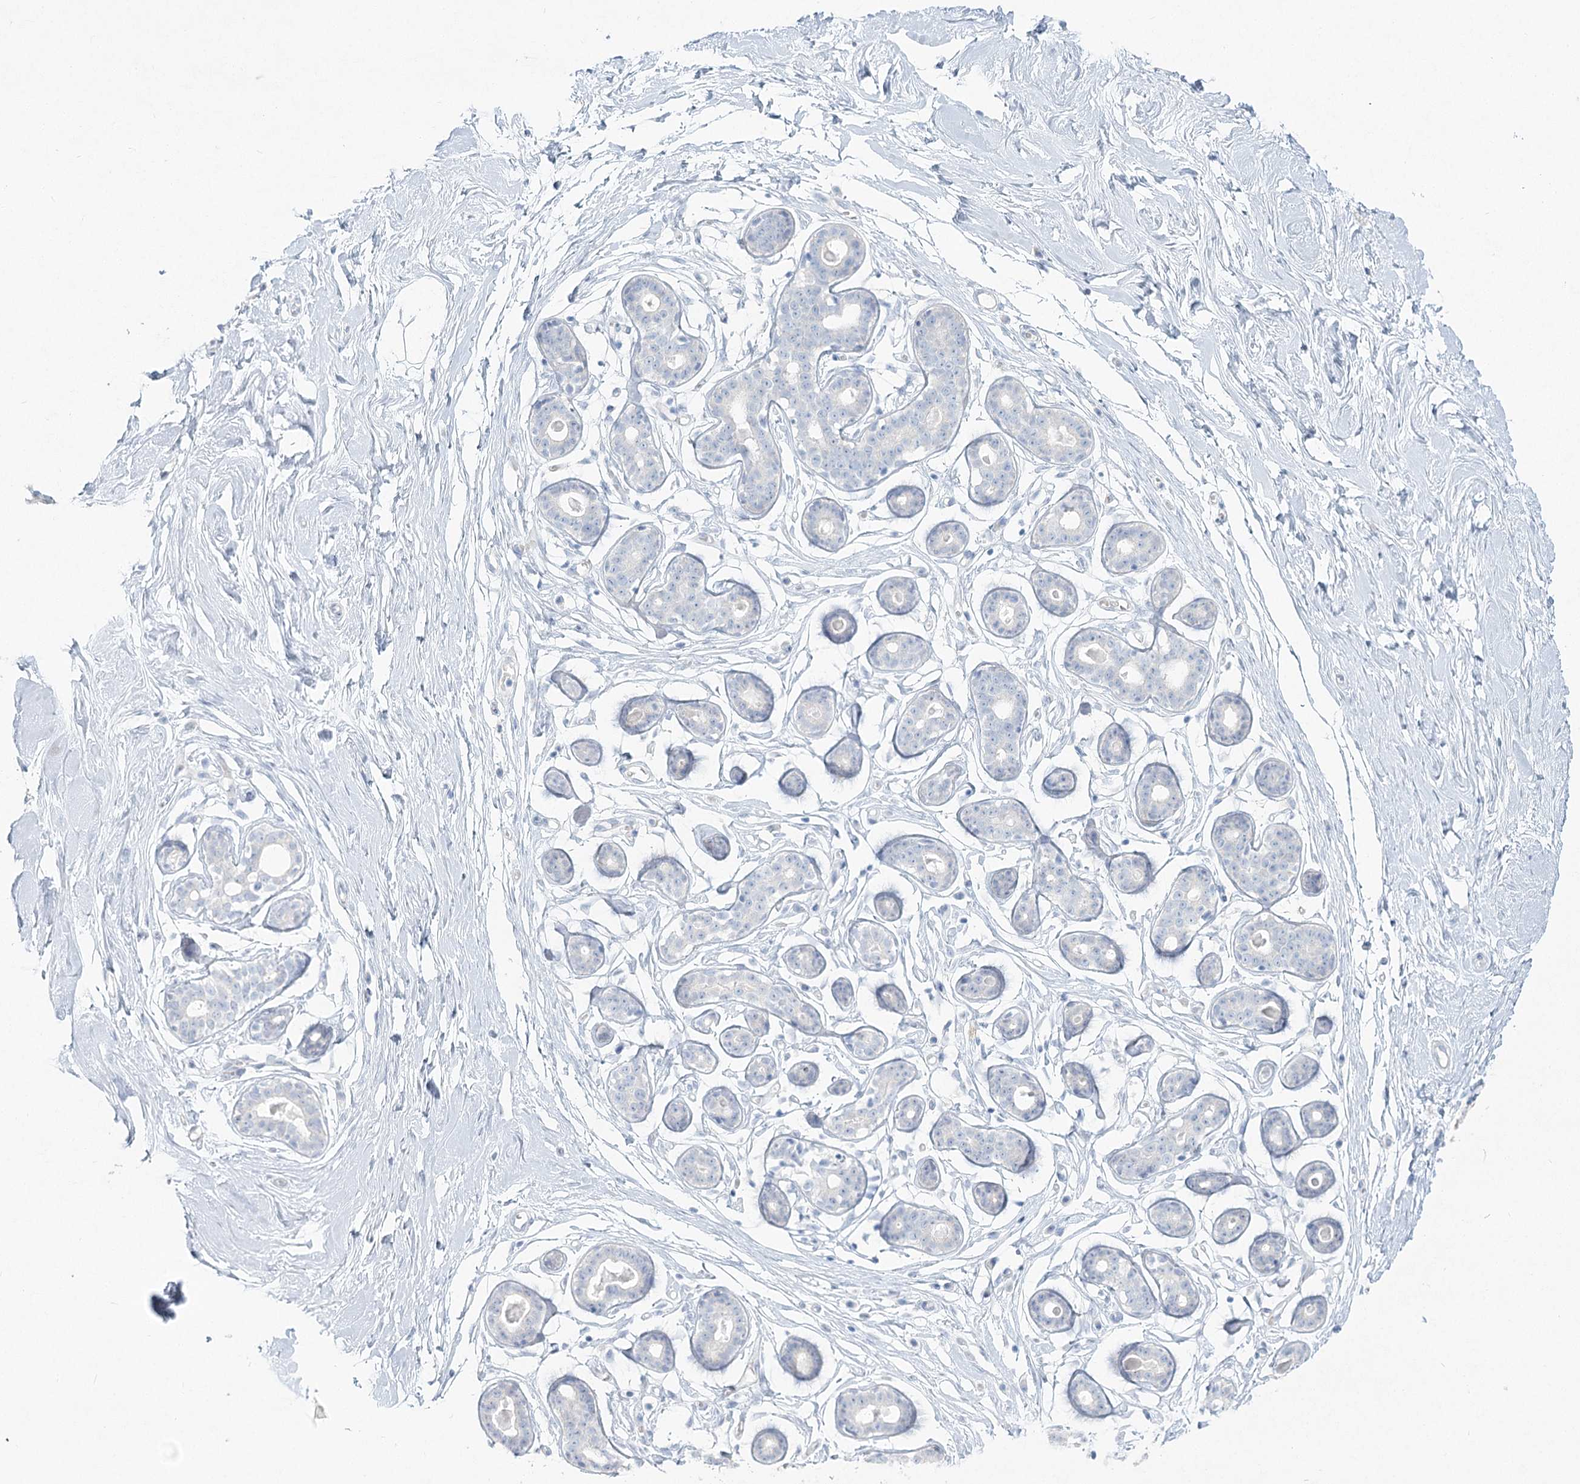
{"staining": {"intensity": "negative", "quantity": "none", "location": "none"}, "tissue": "breast", "cell_type": "Adipocytes", "image_type": "normal", "snomed": [{"axis": "morphology", "description": "Normal tissue, NOS"}, {"axis": "morphology", "description": "Adenoma, NOS"}, {"axis": "topography", "description": "Breast"}], "caption": "This is a micrograph of immunohistochemistry (IHC) staining of benign breast, which shows no positivity in adipocytes.", "gene": "LRP2BP", "patient": {"sex": "female", "age": 23}}